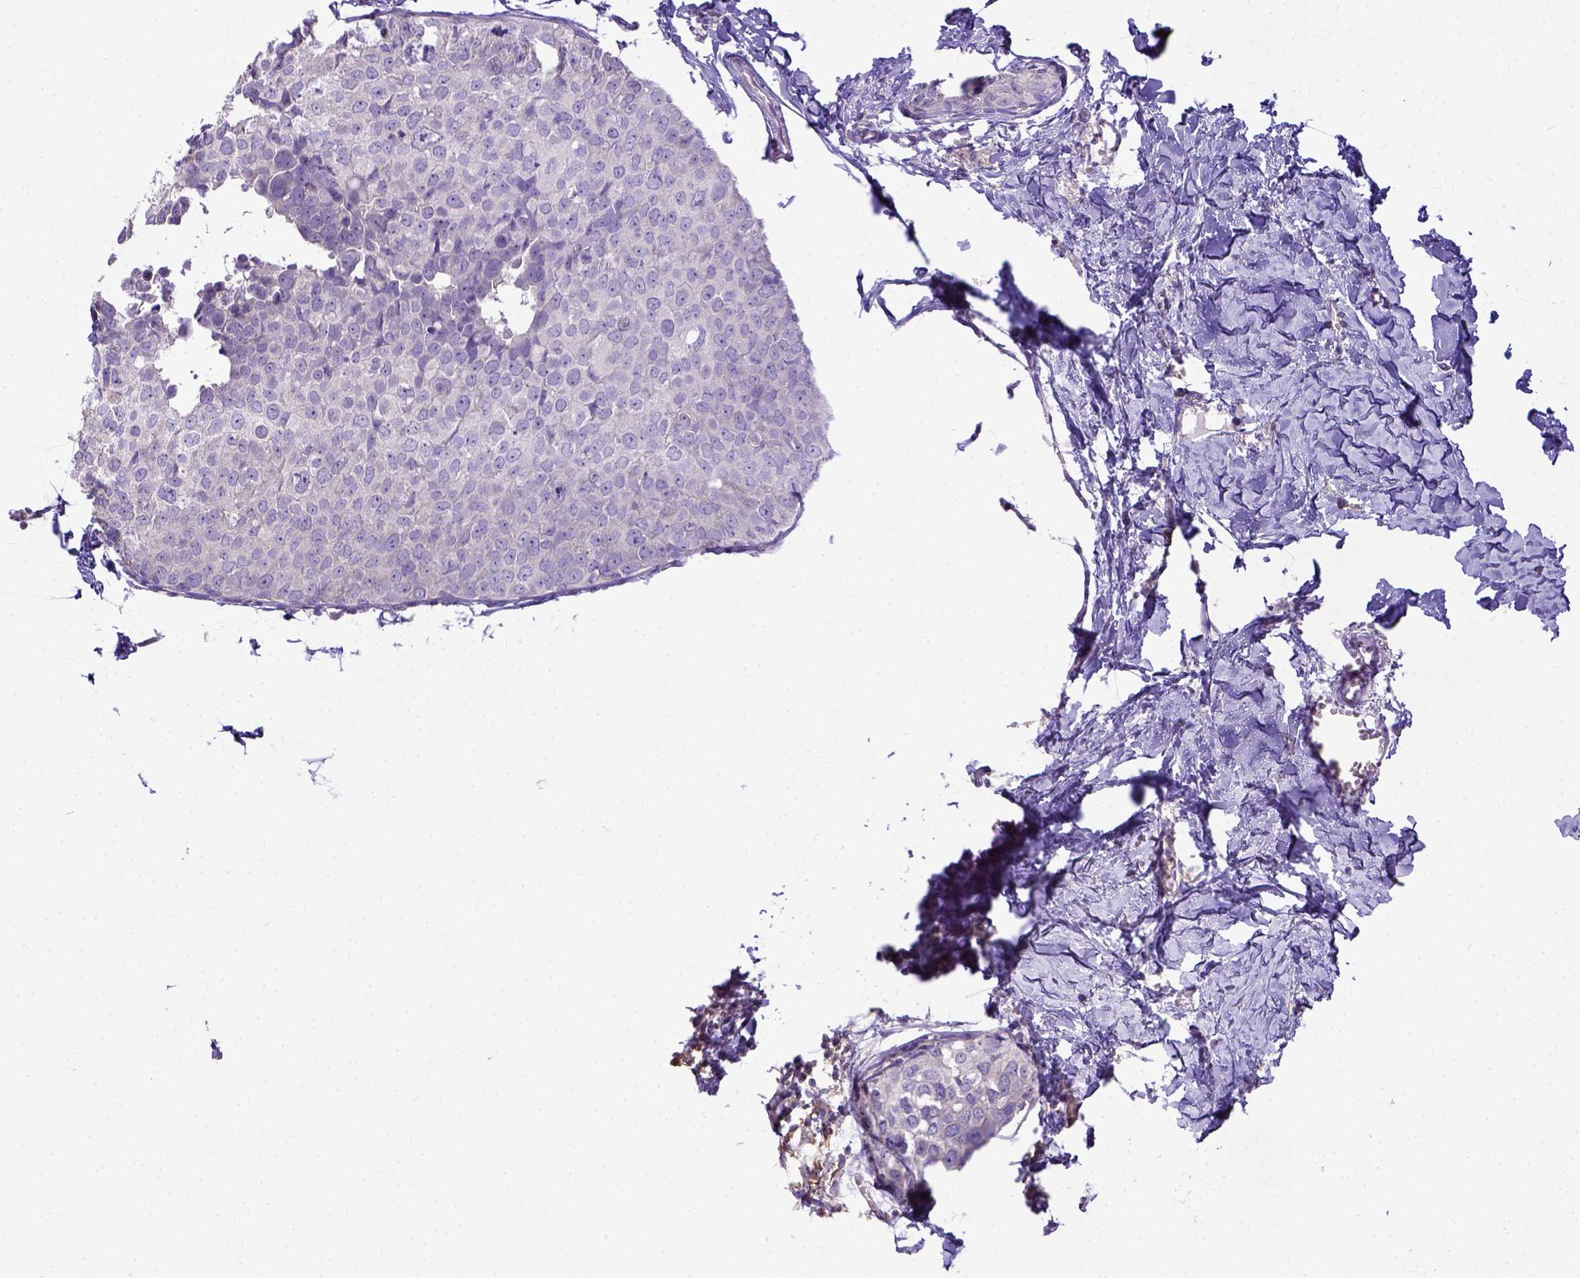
{"staining": {"intensity": "negative", "quantity": "none", "location": "none"}, "tissue": "breast cancer", "cell_type": "Tumor cells", "image_type": "cancer", "snomed": [{"axis": "morphology", "description": "Duct carcinoma"}, {"axis": "topography", "description": "Breast"}], "caption": "Immunohistochemical staining of breast cancer exhibits no significant staining in tumor cells. (DAB immunohistochemistry visualized using brightfield microscopy, high magnification).", "gene": "CD40", "patient": {"sex": "female", "age": 38}}